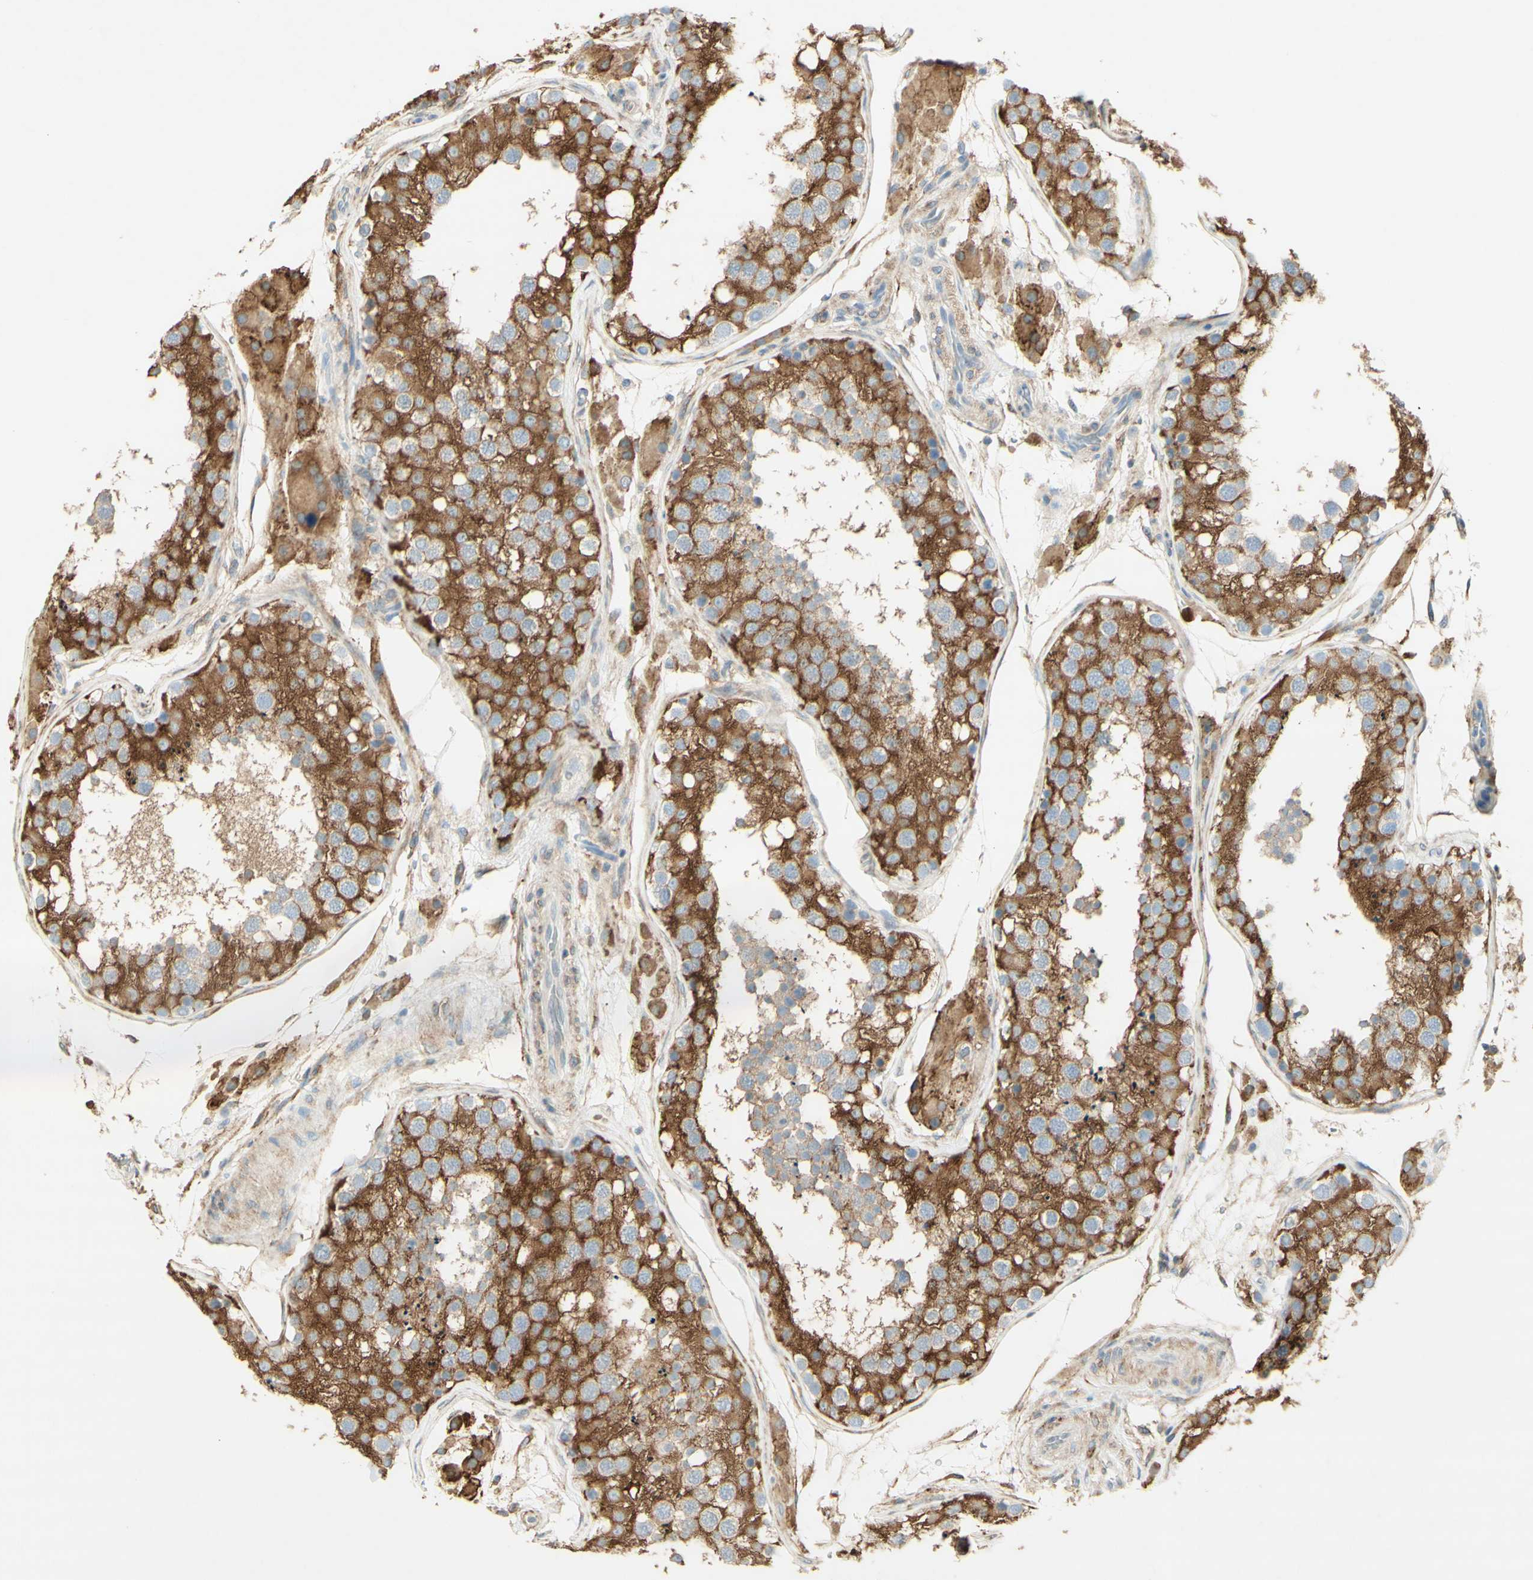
{"staining": {"intensity": "moderate", "quantity": ">75%", "location": "cytoplasmic/membranous"}, "tissue": "testis", "cell_type": "Cells in seminiferous ducts", "image_type": "normal", "snomed": [{"axis": "morphology", "description": "Normal tissue, NOS"}, {"axis": "topography", "description": "Testis"}], "caption": "This photomicrograph shows immunohistochemistry (IHC) staining of normal human testis, with medium moderate cytoplasmic/membranous positivity in about >75% of cells in seminiferous ducts.", "gene": "MAP1B", "patient": {"sex": "male", "age": 26}}